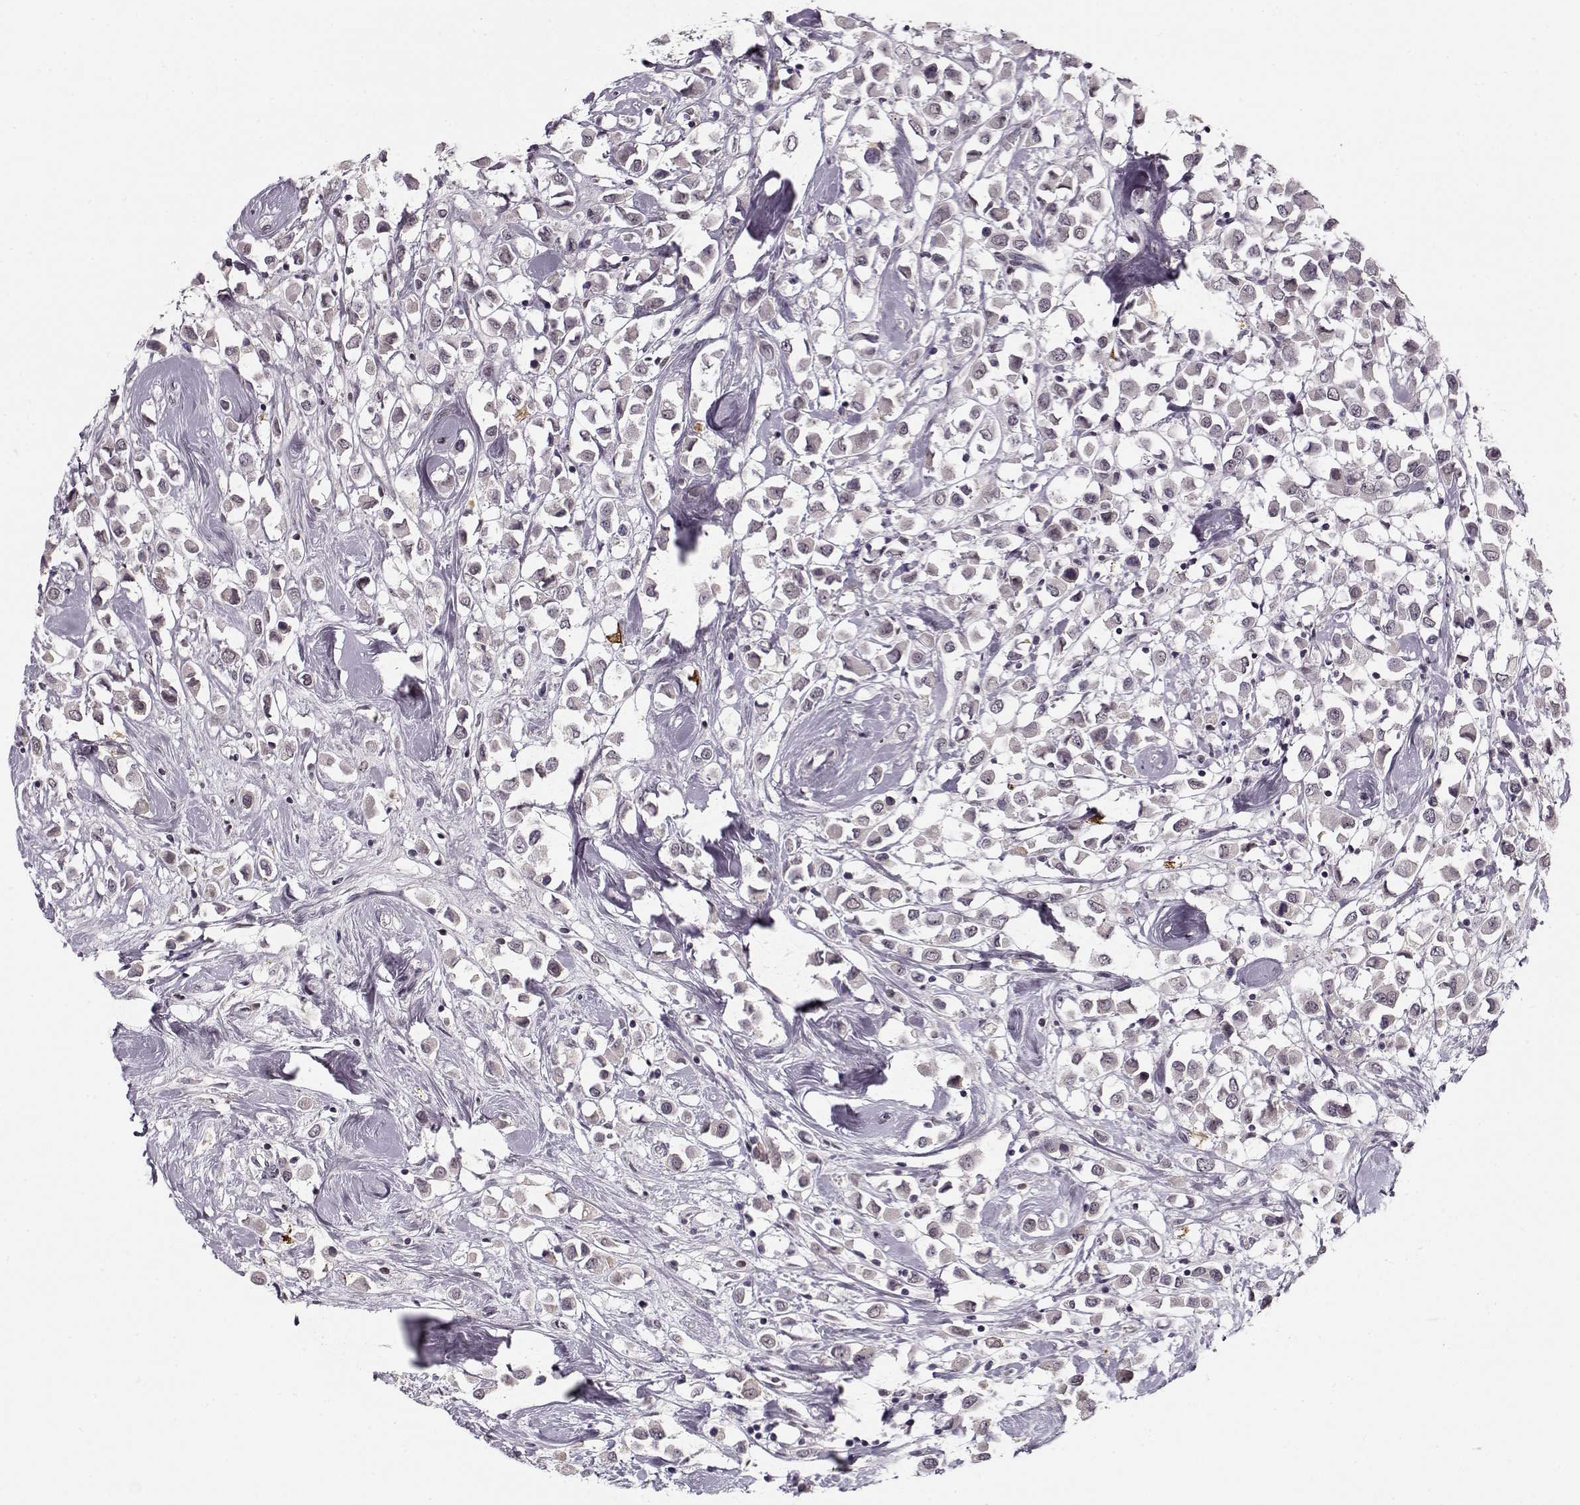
{"staining": {"intensity": "negative", "quantity": "none", "location": "none"}, "tissue": "breast cancer", "cell_type": "Tumor cells", "image_type": "cancer", "snomed": [{"axis": "morphology", "description": "Duct carcinoma"}, {"axis": "topography", "description": "Breast"}], "caption": "This is an immunohistochemistry (IHC) photomicrograph of human breast cancer. There is no expression in tumor cells.", "gene": "DNAI3", "patient": {"sex": "female", "age": 61}}